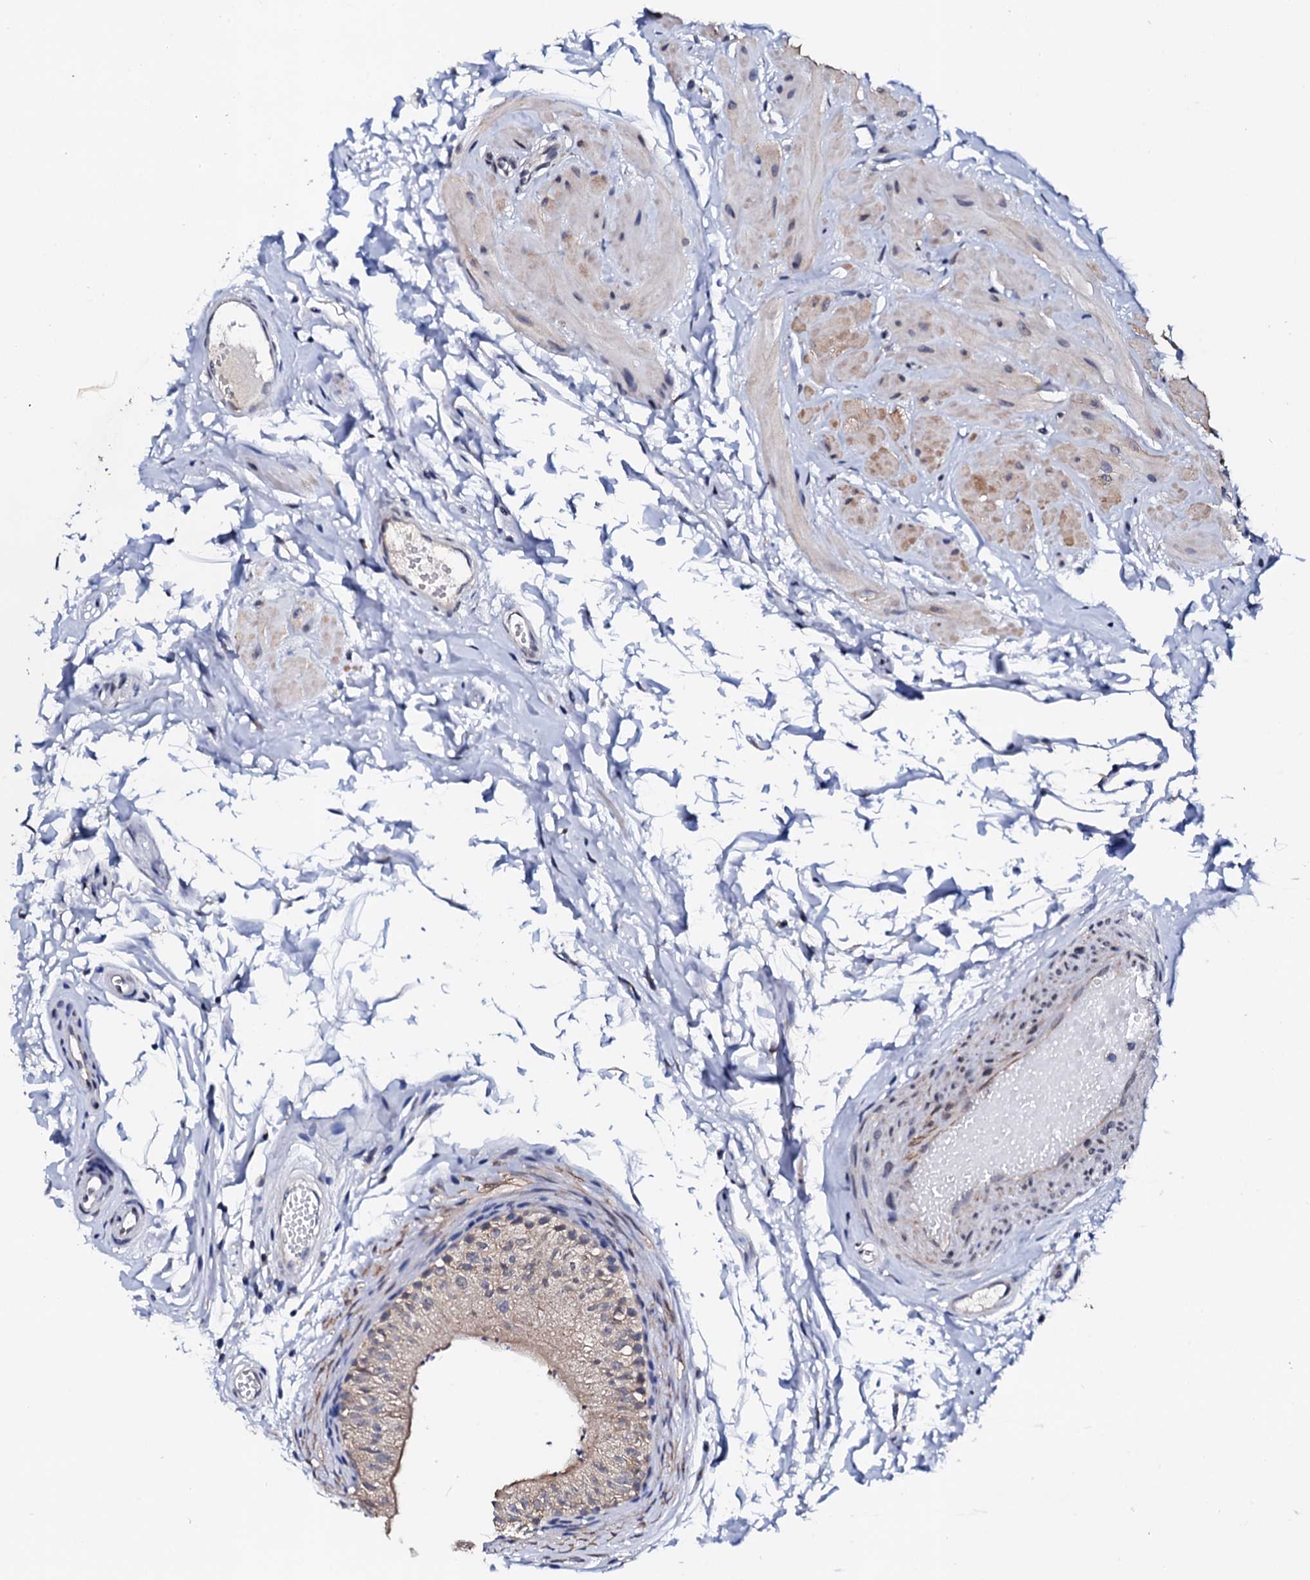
{"staining": {"intensity": "moderate", "quantity": "25%-75%", "location": "cytoplasmic/membranous"}, "tissue": "epididymis", "cell_type": "Glandular cells", "image_type": "normal", "snomed": [{"axis": "morphology", "description": "Normal tissue, NOS"}, {"axis": "topography", "description": "Epididymis"}], "caption": "Human epididymis stained for a protein (brown) exhibits moderate cytoplasmic/membranous positive expression in about 25%-75% of glandular cells.", "gene": "NUP58", "patient": {"sex": "male", "age": 50}}